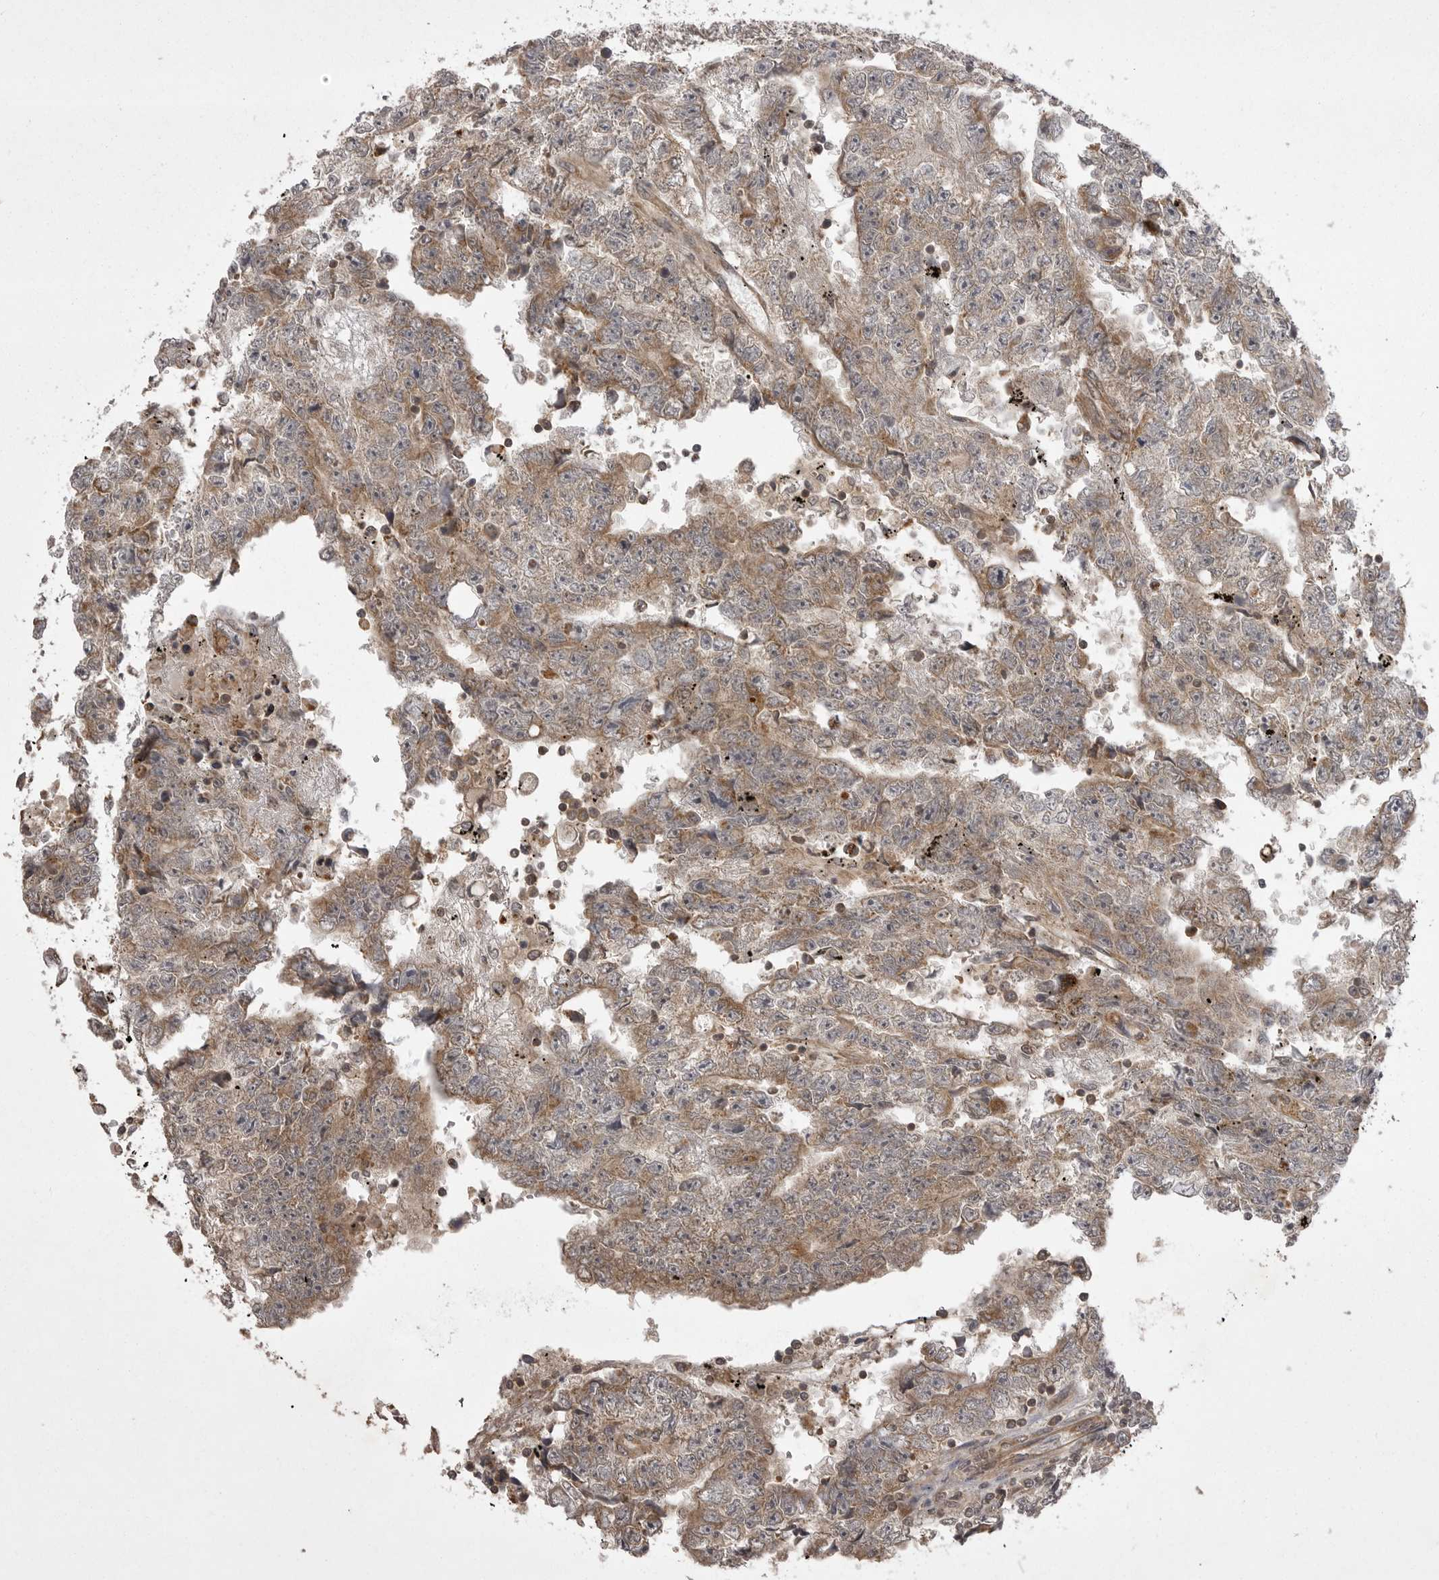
{"staining": {"intensity": "moderate", "quantity": ">75%", "location": "cytoplasmic/membranous"}, "tissue": "testis cancer", "cell_type": "Tumor cells", "image_type": "cancer", "snomed": [{"axis": "morphology", "description": "Carcinoma, Embryonal, NOS"}, {"axis": "topography", "description": "Testis"}], "caption": "Protein staining of embryonal carcinoma (testis) tissue demonstrates moderate cytoplasmic/membranous staining in about >75% of tumor cells.", "gene": "STK24", "patient": {"sex": "male", "age": 25}}